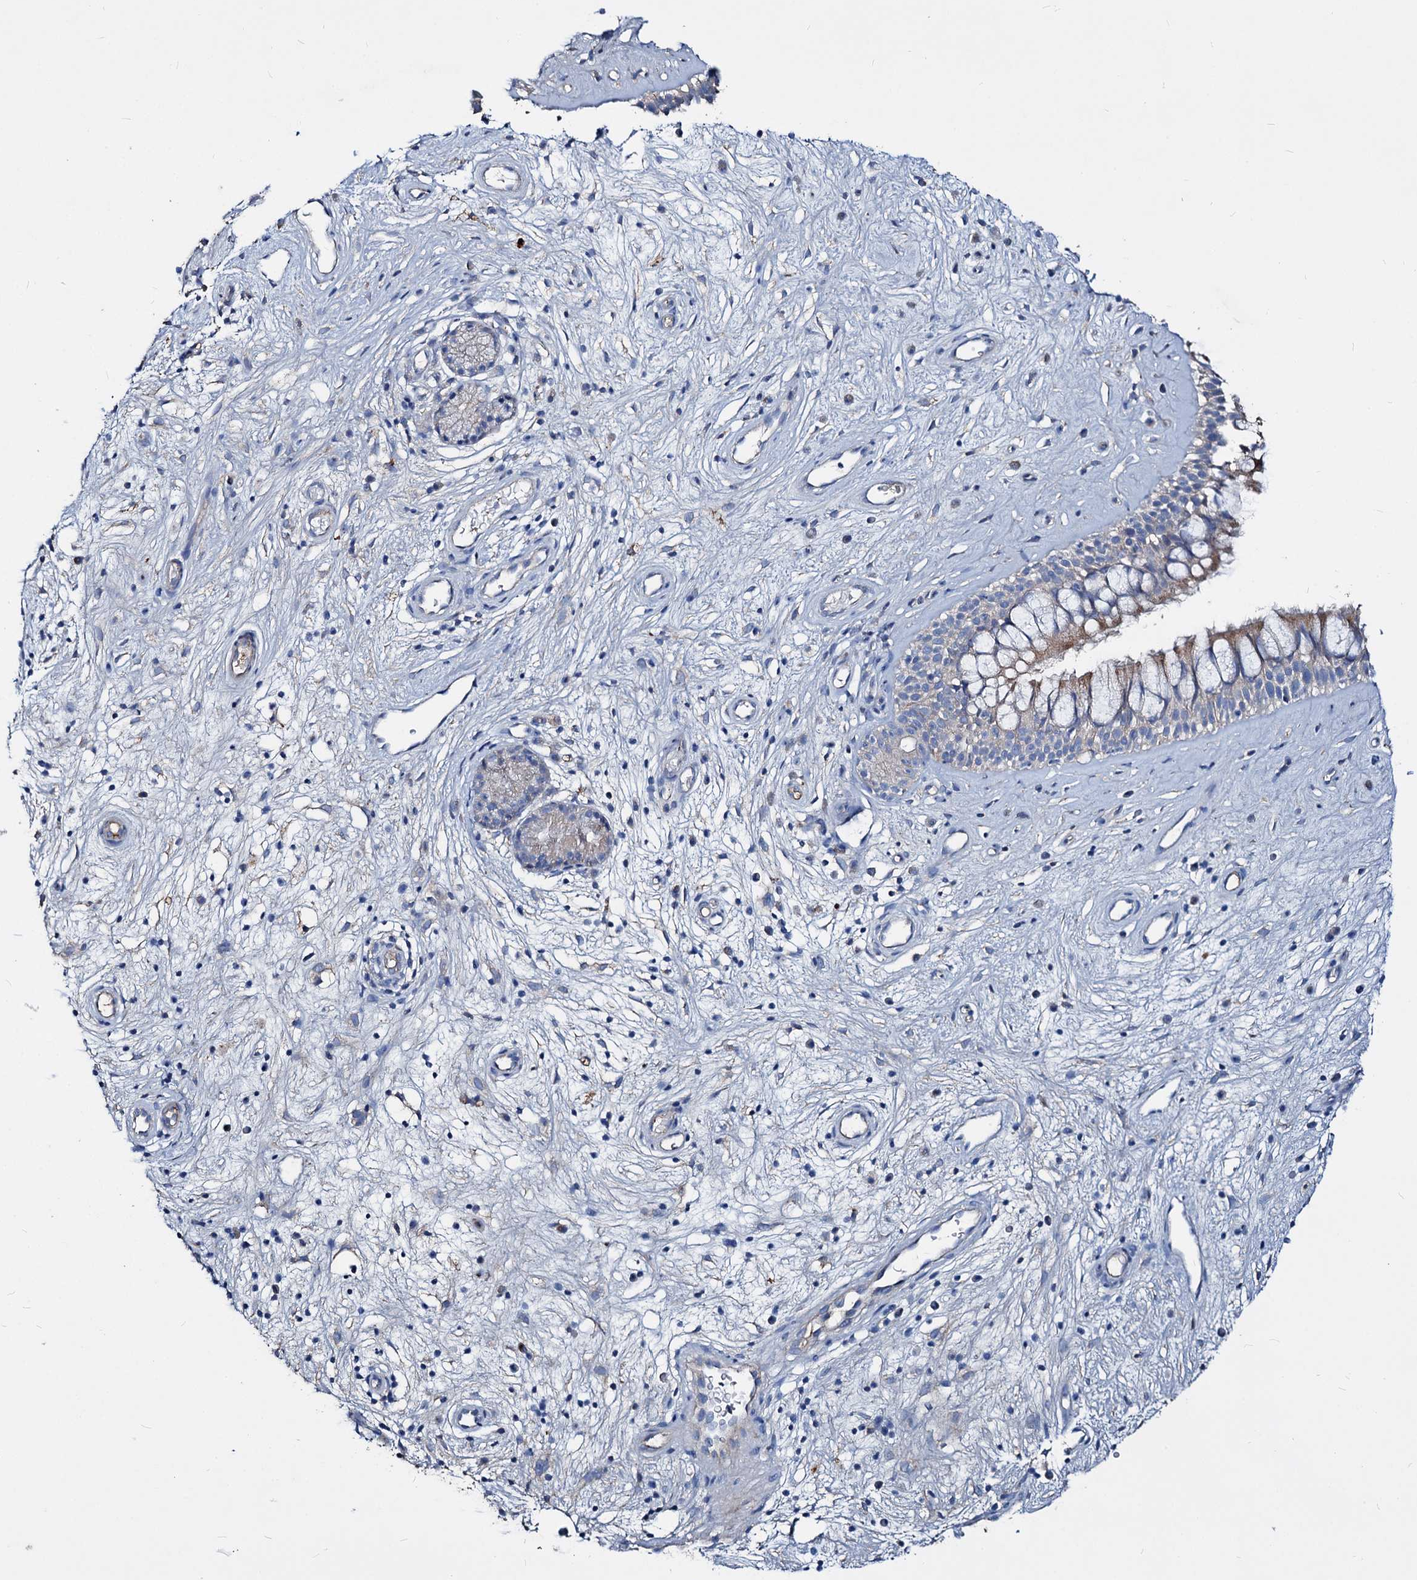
{"staining": {"intensity": "weak", "quantity": "25%-75%", "location": "cytoplasmic/membranous"}, "tissue": "nasopharynx", "cell_type": "Respiratory epithelial cells", "image_type": "normal", "snomed": [{"axis": "morphology", "description": "Normal tissue, NOS"}, {"axis": "topography", "description": "Nasopharynx"}], "caption": "Protein staining of unremarkable nasopharynx reveals weak cytoplasmic/membranous expression in approximately 25%-75% of respiratory epithelial cells. The protein of interest is stained brown, and the nuclei are stained in blue (DAB IHC with brightfield microscopy, high magnification).", "gene": "ACY3", "patient": {"sex": "male", "age": 32}}